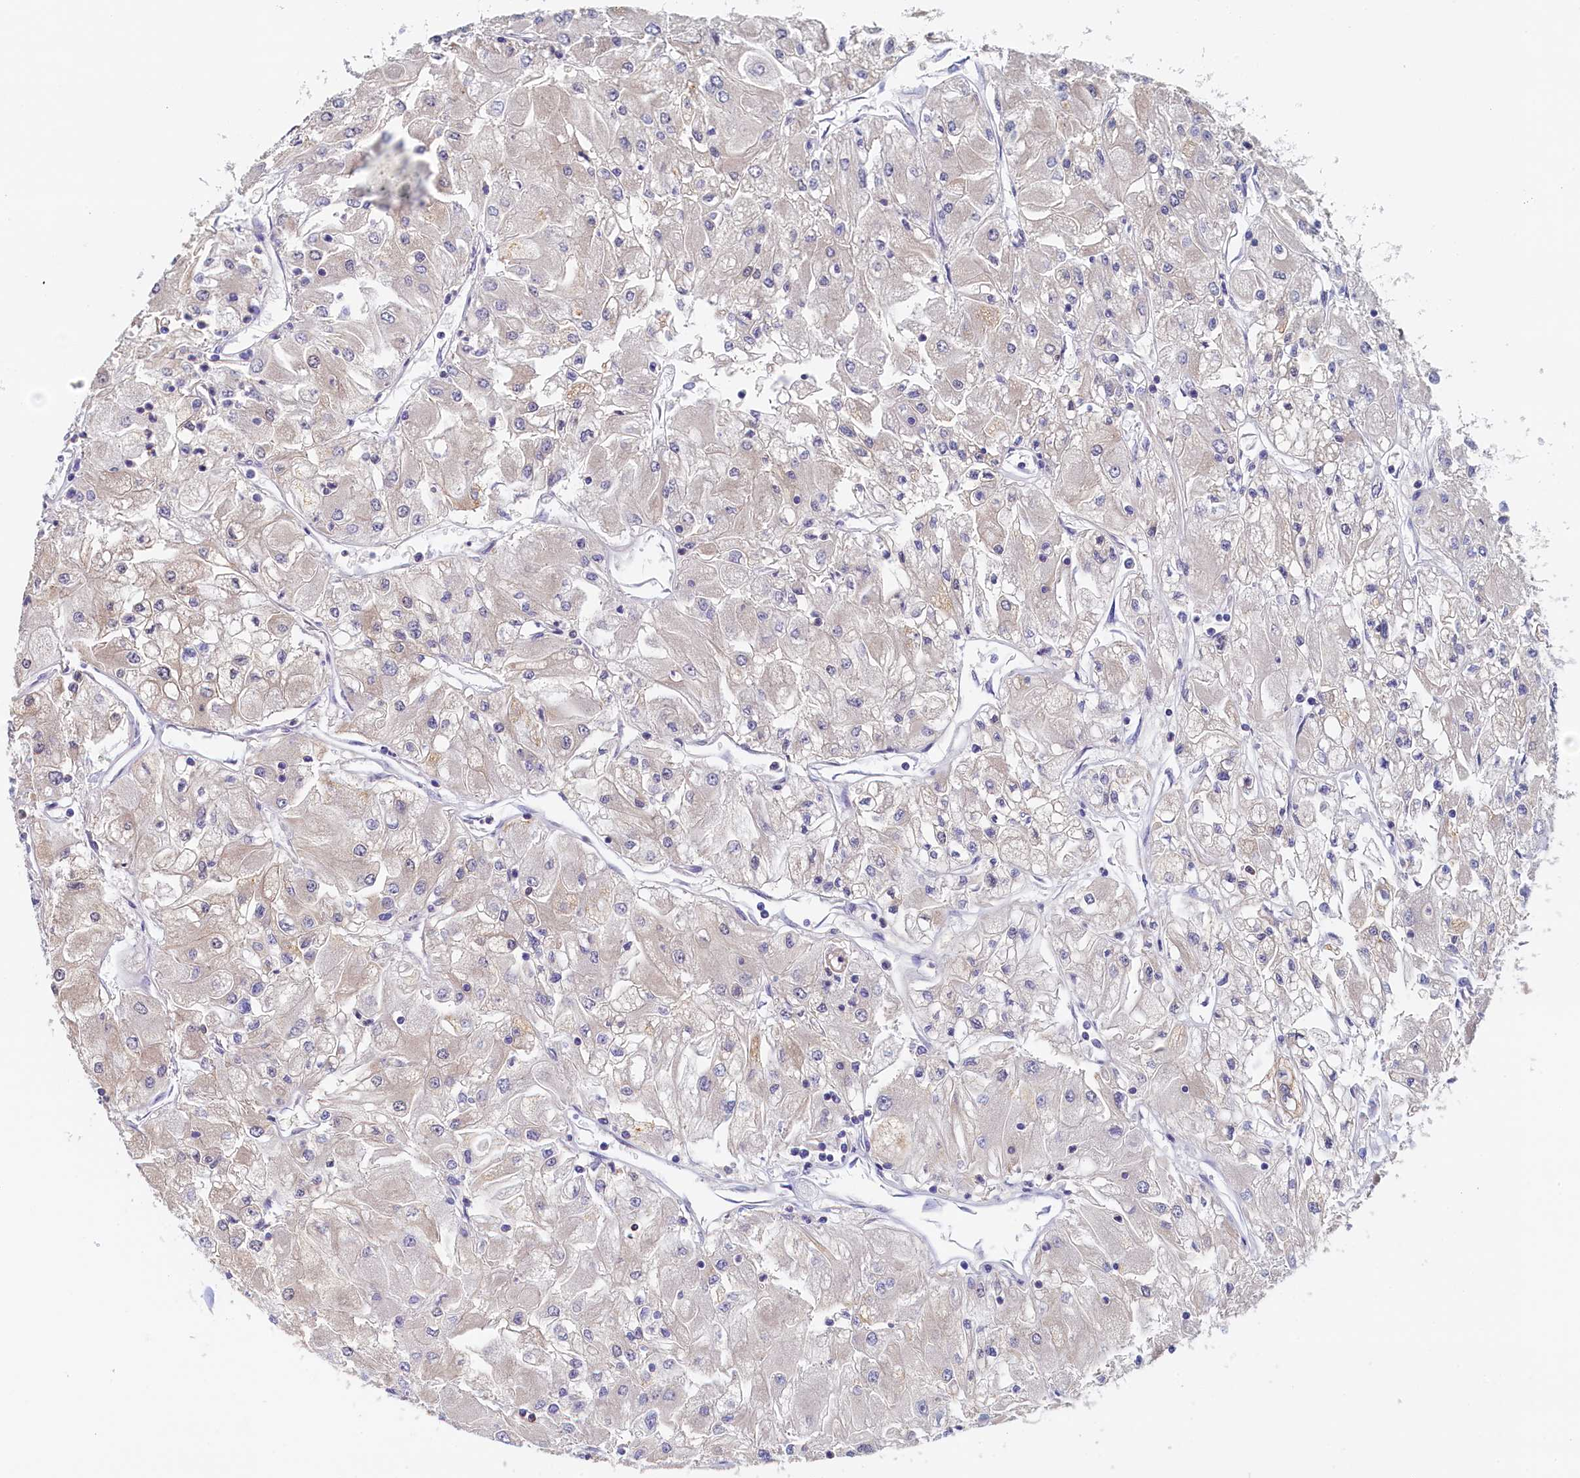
{"staining": {"intensity": "weak", "quantity": "<25%", "location": "cytoplasmic/membranous"}, "tissue": "renal cancer", "cell_type": "Tumor cells", "image_type": "cancer", "snomed": [{"axis": "morphology", "description": "Adenocarcinoma, NOS"}, {"axis": "topography", "description": "Kidney"}], "caption": "The photomicrograph exhibits no staining of tumor cells in renal cancer. (Immunohistochemistry (ihc), brightfield microscopy, high magnification).", "gene": "MOSPD3", "patient": {"sex": "male", "age": 80}}